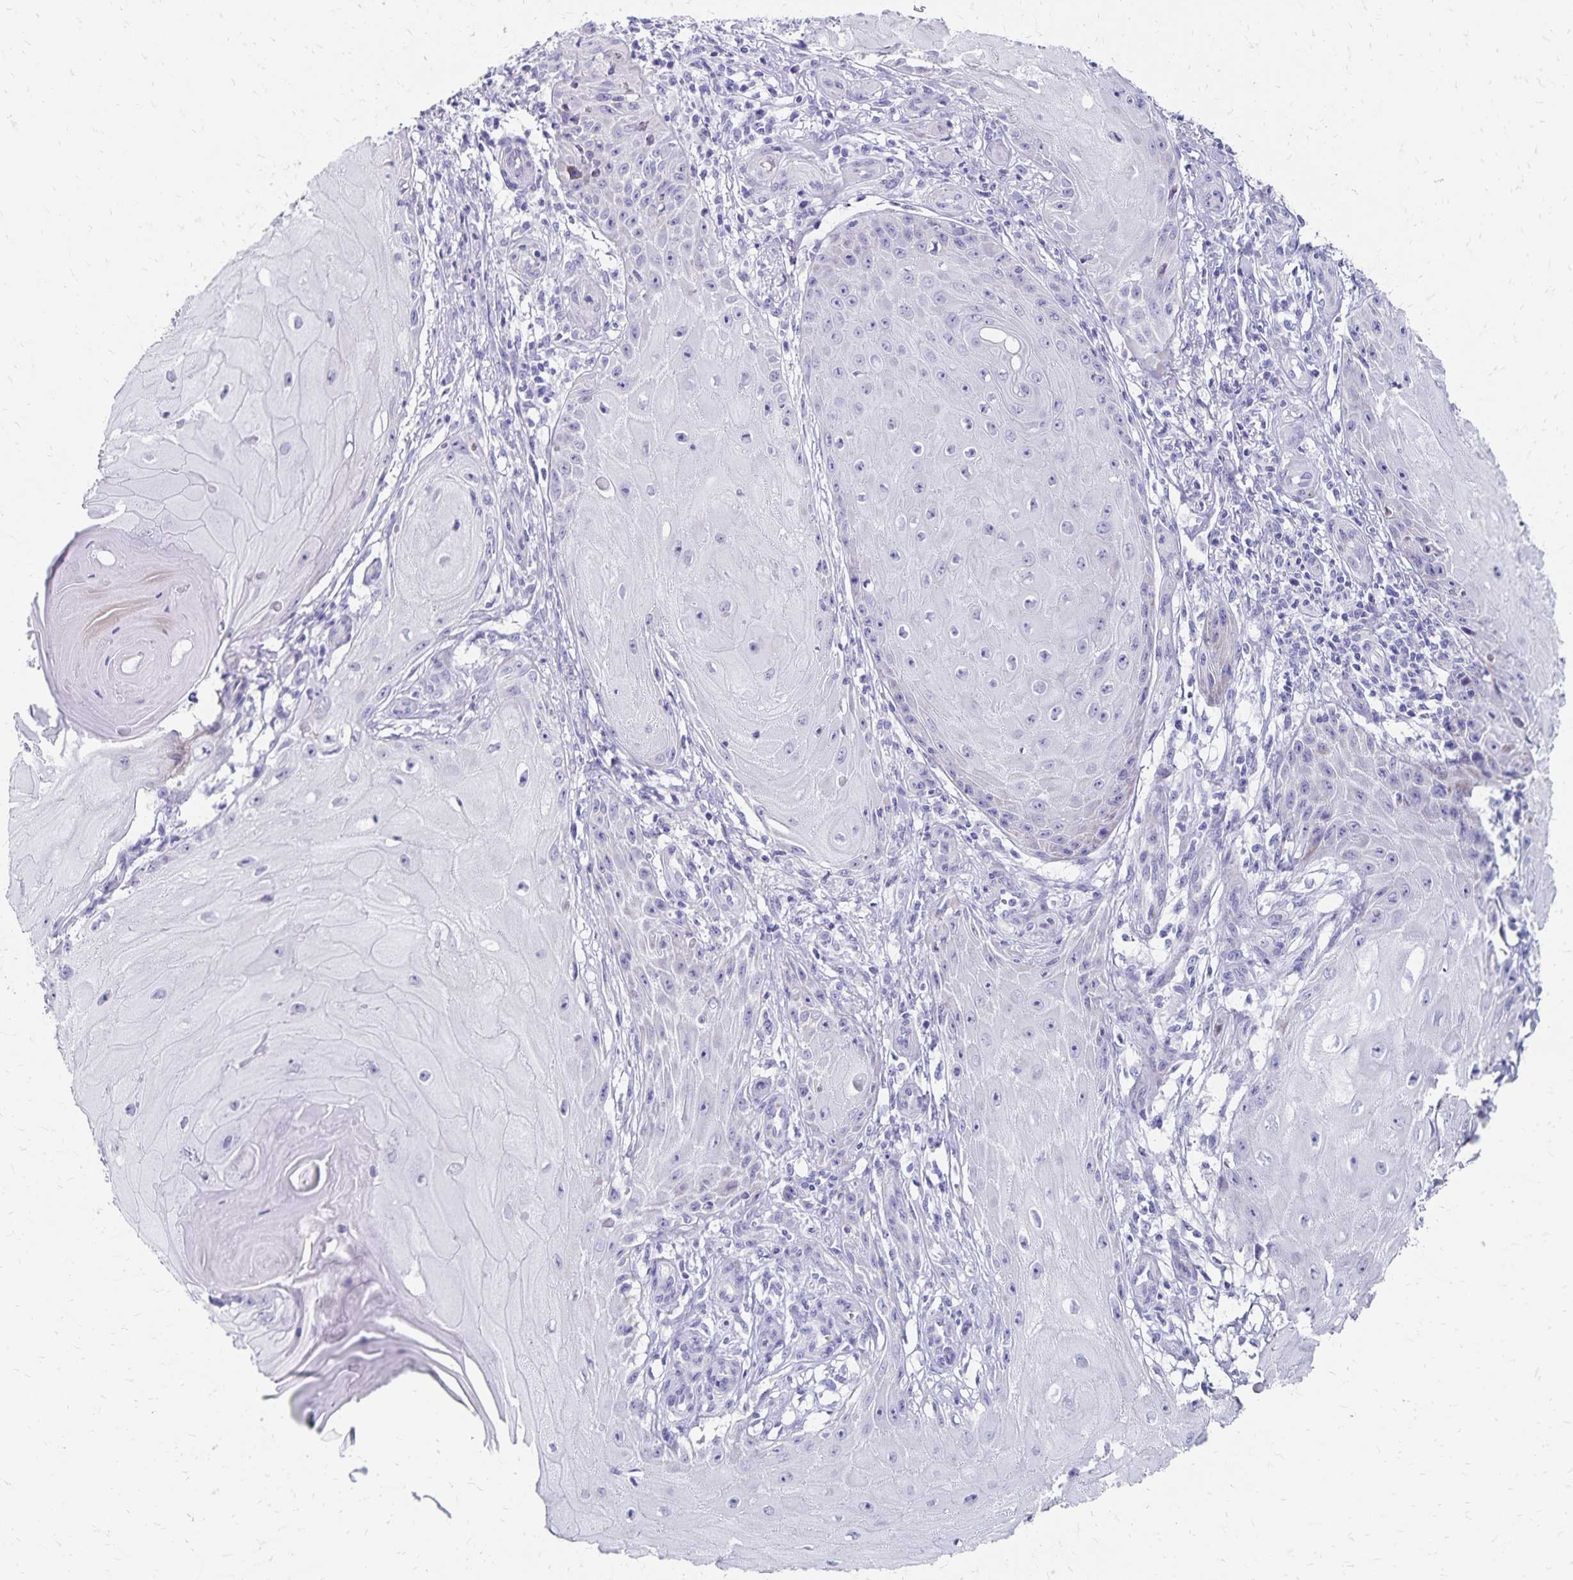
{"staining": {"intensity": "negative", "quantity": "none", "location": "none"}, "tissue": "skin cancer", "cell_type": "Tumor cells", "image_type": "cancer", "snomed": [{"axis": "morphology", "description": "Squamous cell carcinoma, NOS"}, {"axis": "topography", "description": "Skin"}], "caption": "Tumor cells show no significant protein staining in skin squamous cell carcinoma.", "gene": "NECAP1", "patient": {"sex": "female", "age": 77}}